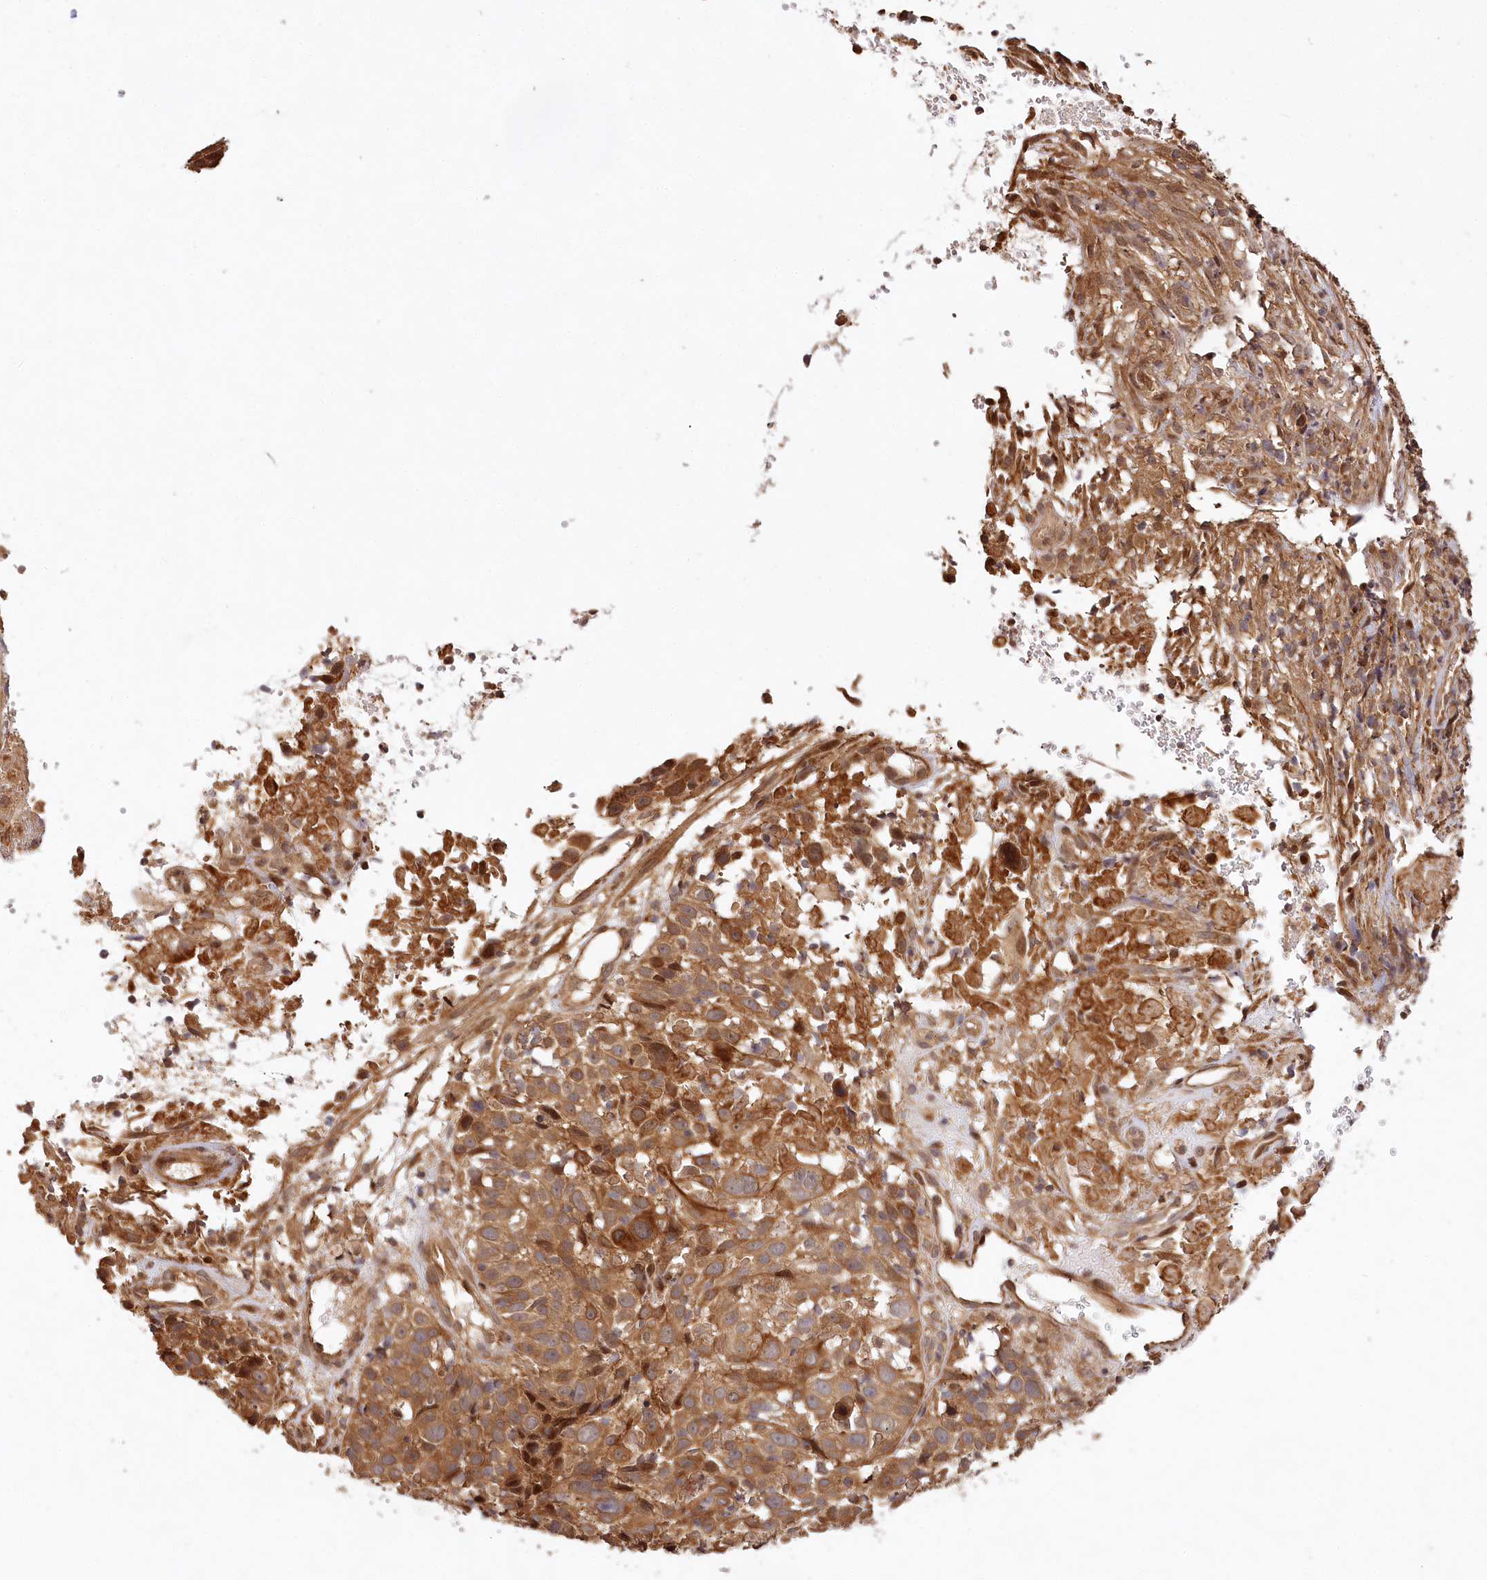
{"staining": {"intensity": "moderate", "quantity": ">75%", "location": "cytoplasmic/membranous"}, "tissue": "cervical cancer", "cell_type": "Tumor cells", "image_type": "cancer", "snomed": [{"axis": "morphology", "description": "Squamous cell carcinoma, NOS"}, {"axis": "topography", "description": "Cervix"}], "caption": "About >75% of tumor cells in human squamous cell carcinoma (cervical) demonstrate moderate cytoplasmic/membranous protein expression as visualized by brown immunohistochemical staining.", "gene": "LSS", "patient": {"sex": "female", "age": 74}}